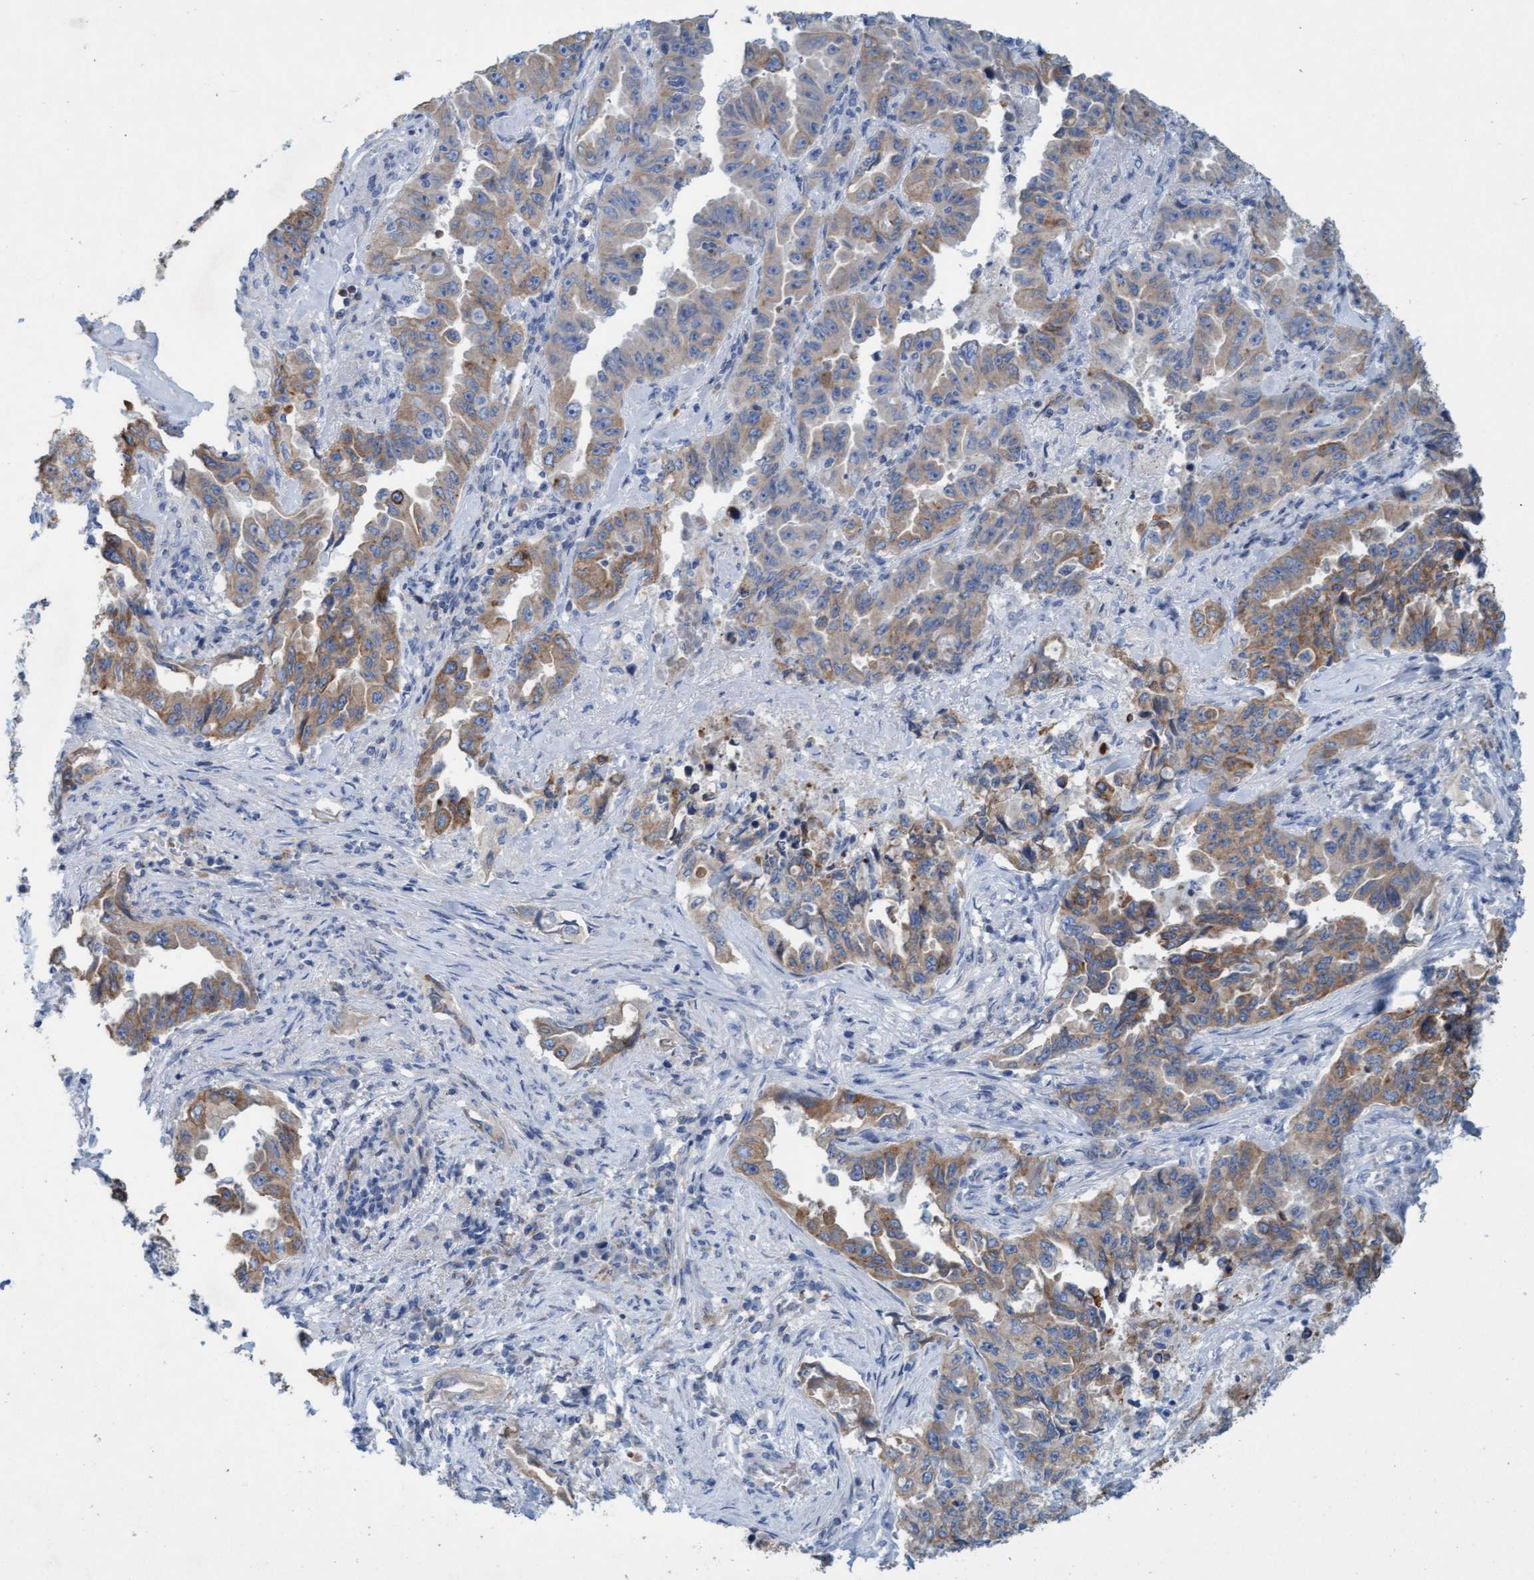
{"staining": {"intensity": "moderate", "quantity": ">75%", "location": "cytoplasmic/membranous"}, "tissue": "lung cancer", "cell_type": "Tumor cells", "image_type": "cancer", "snomed": [{"axis": "morphology", "description": "Adenocarcinoma, NOS"}, {"axis": "topography", "description": "Lung"}], "caption": "Moderate cytoplasmic/membranous protein staining is present in approximately >75% of tumor cells in lung cancer.", "gene": "SIGIRR", "patient": {"sex": "female", "age": 51}}